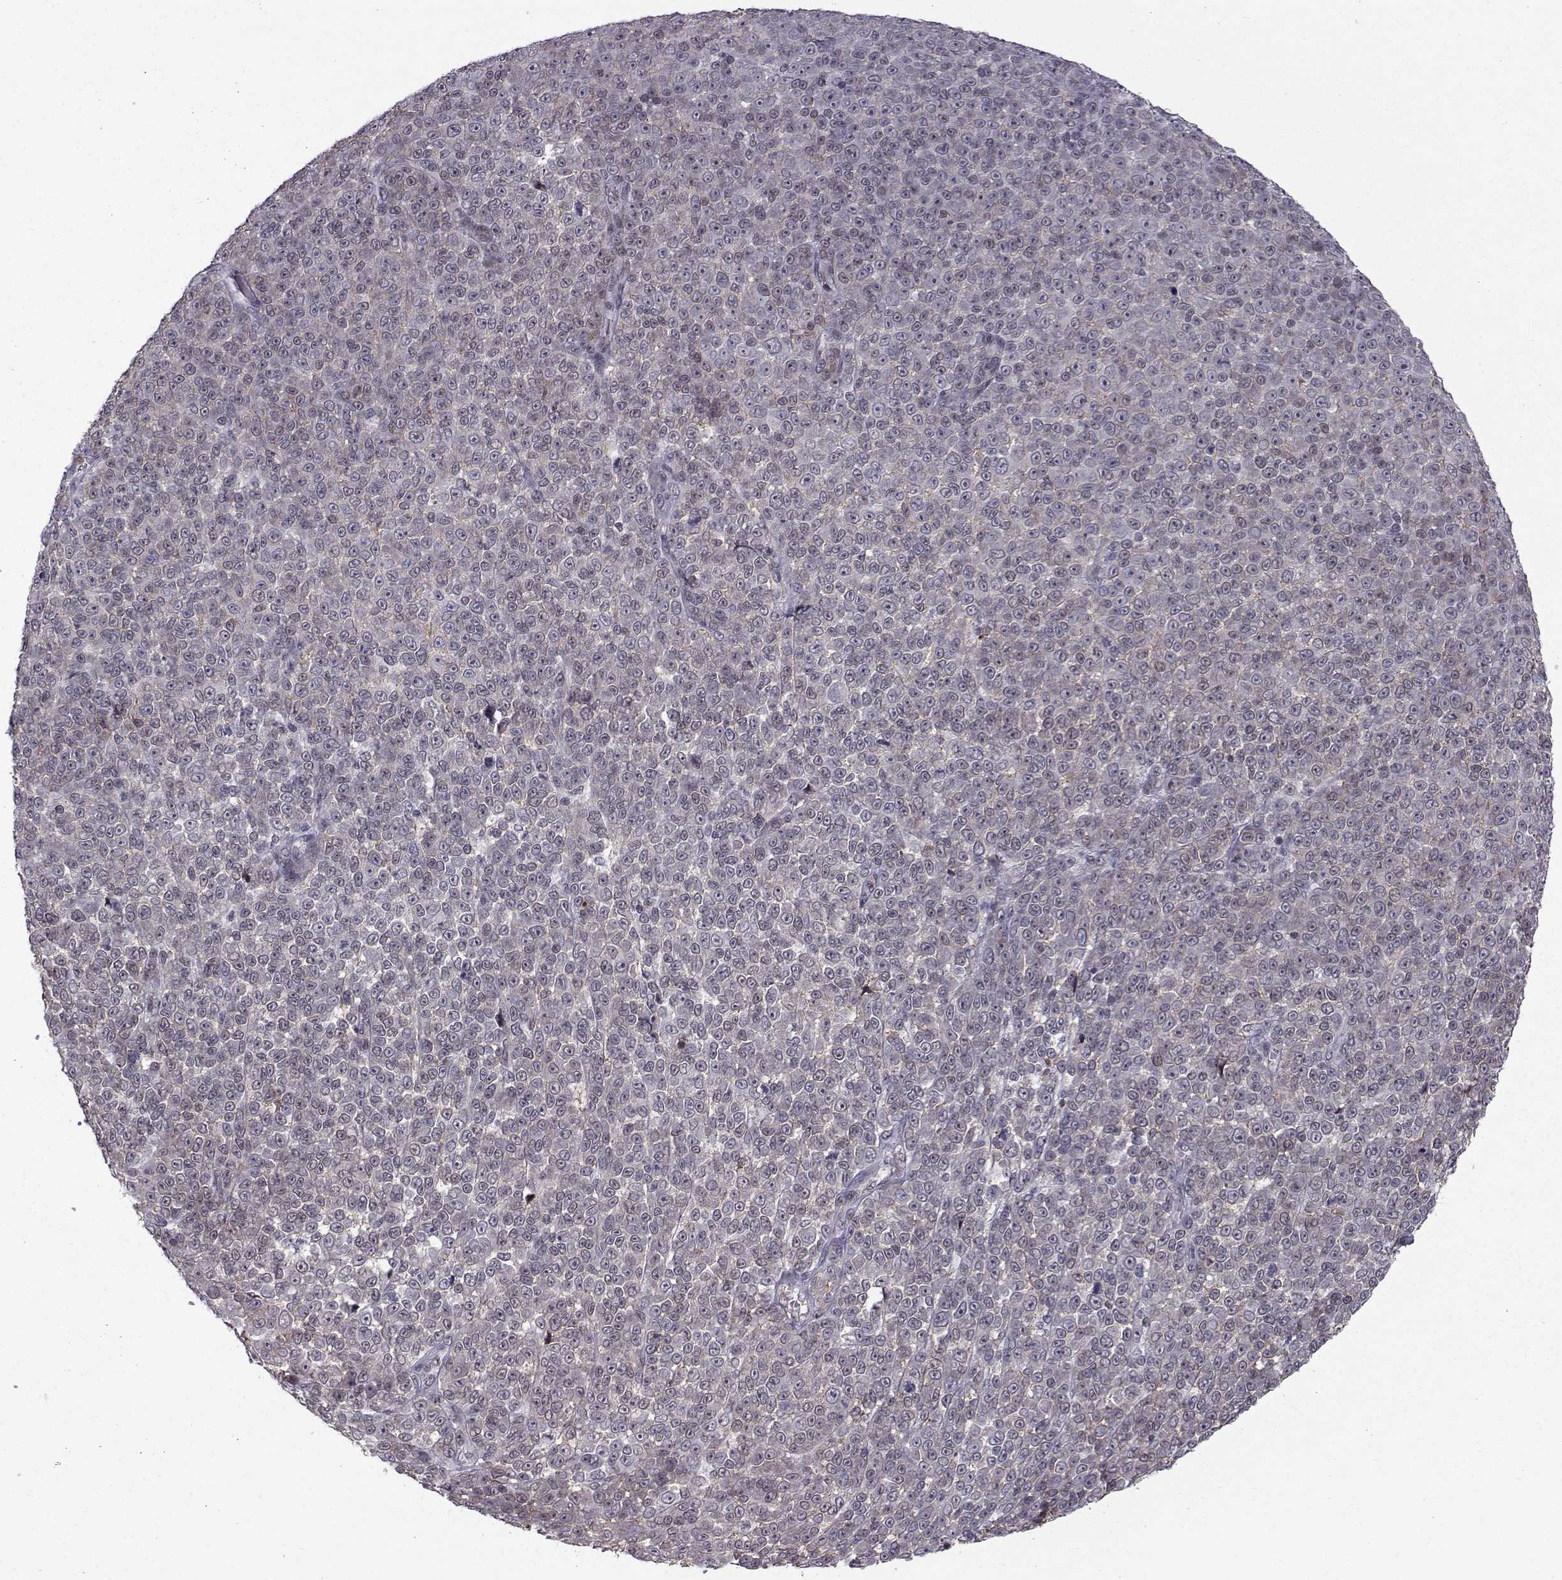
{"staining": {"intensity": "negative", "quantity": "none", "location": "none"}, "tissue": "melanoma", "cell_type": "Tumor cells", "image_type": "cancer", "snomed": [{"axis": "morphology", "description": "Malignant melanoma, NOS"}, {"axis": "topography", "description": "Skin"}], "caption": "A photomicrograph of malignant melanoma stained for a protein exhibits no brown staining in tumor cells.", "gene": "RBM24", "patient": {"sex": "female", "age": 95}}